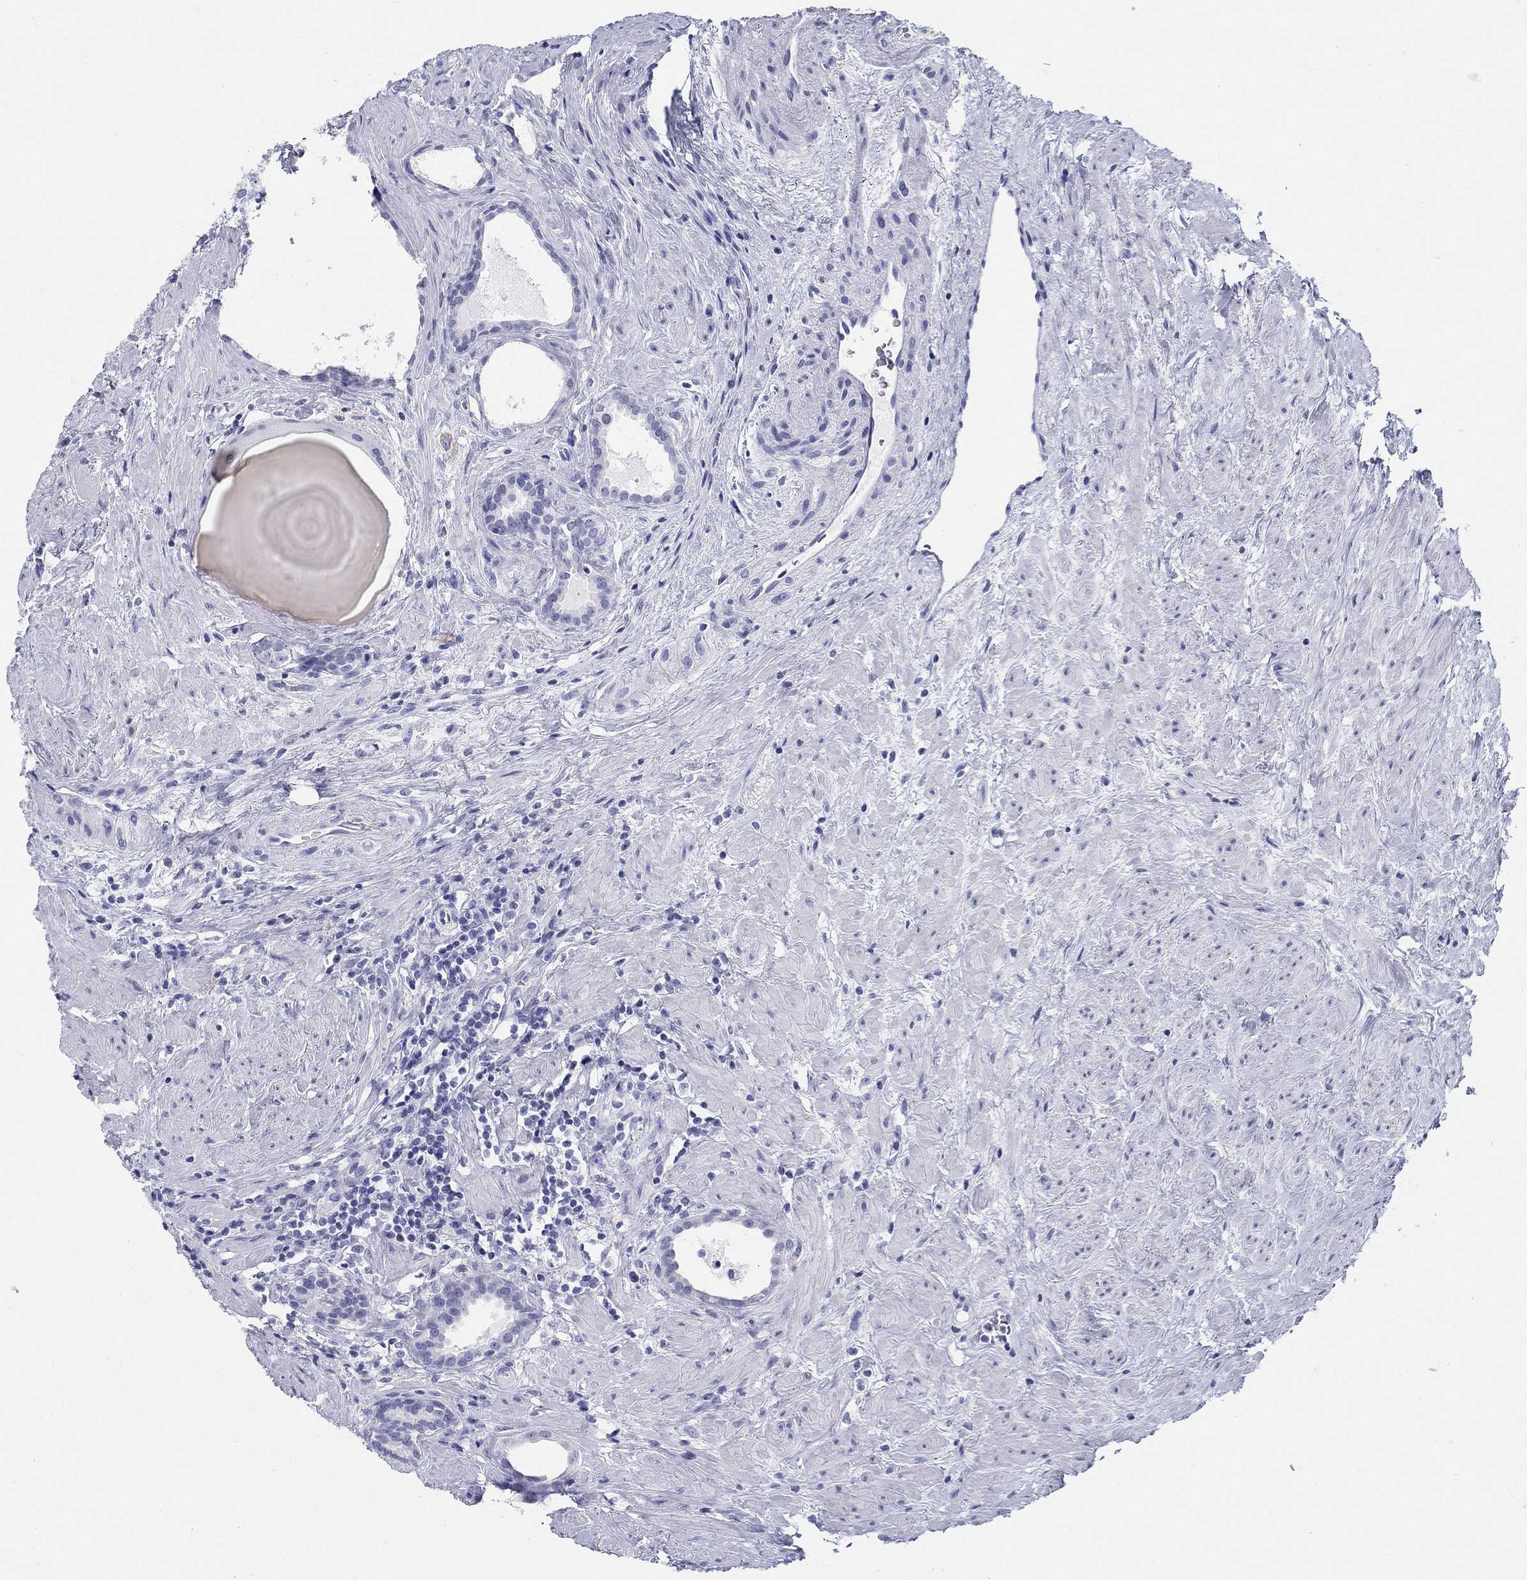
{"staining": {"intensity": "negative", "quantity": "none", "location": "none"}, "tissue": "prostate cancer", "cell_type": "Tumor cells", "image_type": "cancer", "snomed": [{"axis": "morphology", "description": "Adenocarcinoma, NOS"}, {"axis": "morphology", "description": "Adenocarcinoma, High grade"}, {"axis": "topography", "description": "Prostate"}], "caption": "Protein analysis of prostate adenocarcinoma reveals no significant staining in tumor cells.", "gene": "LAMP5", "patient": {"sex": "male", "age": 64}}